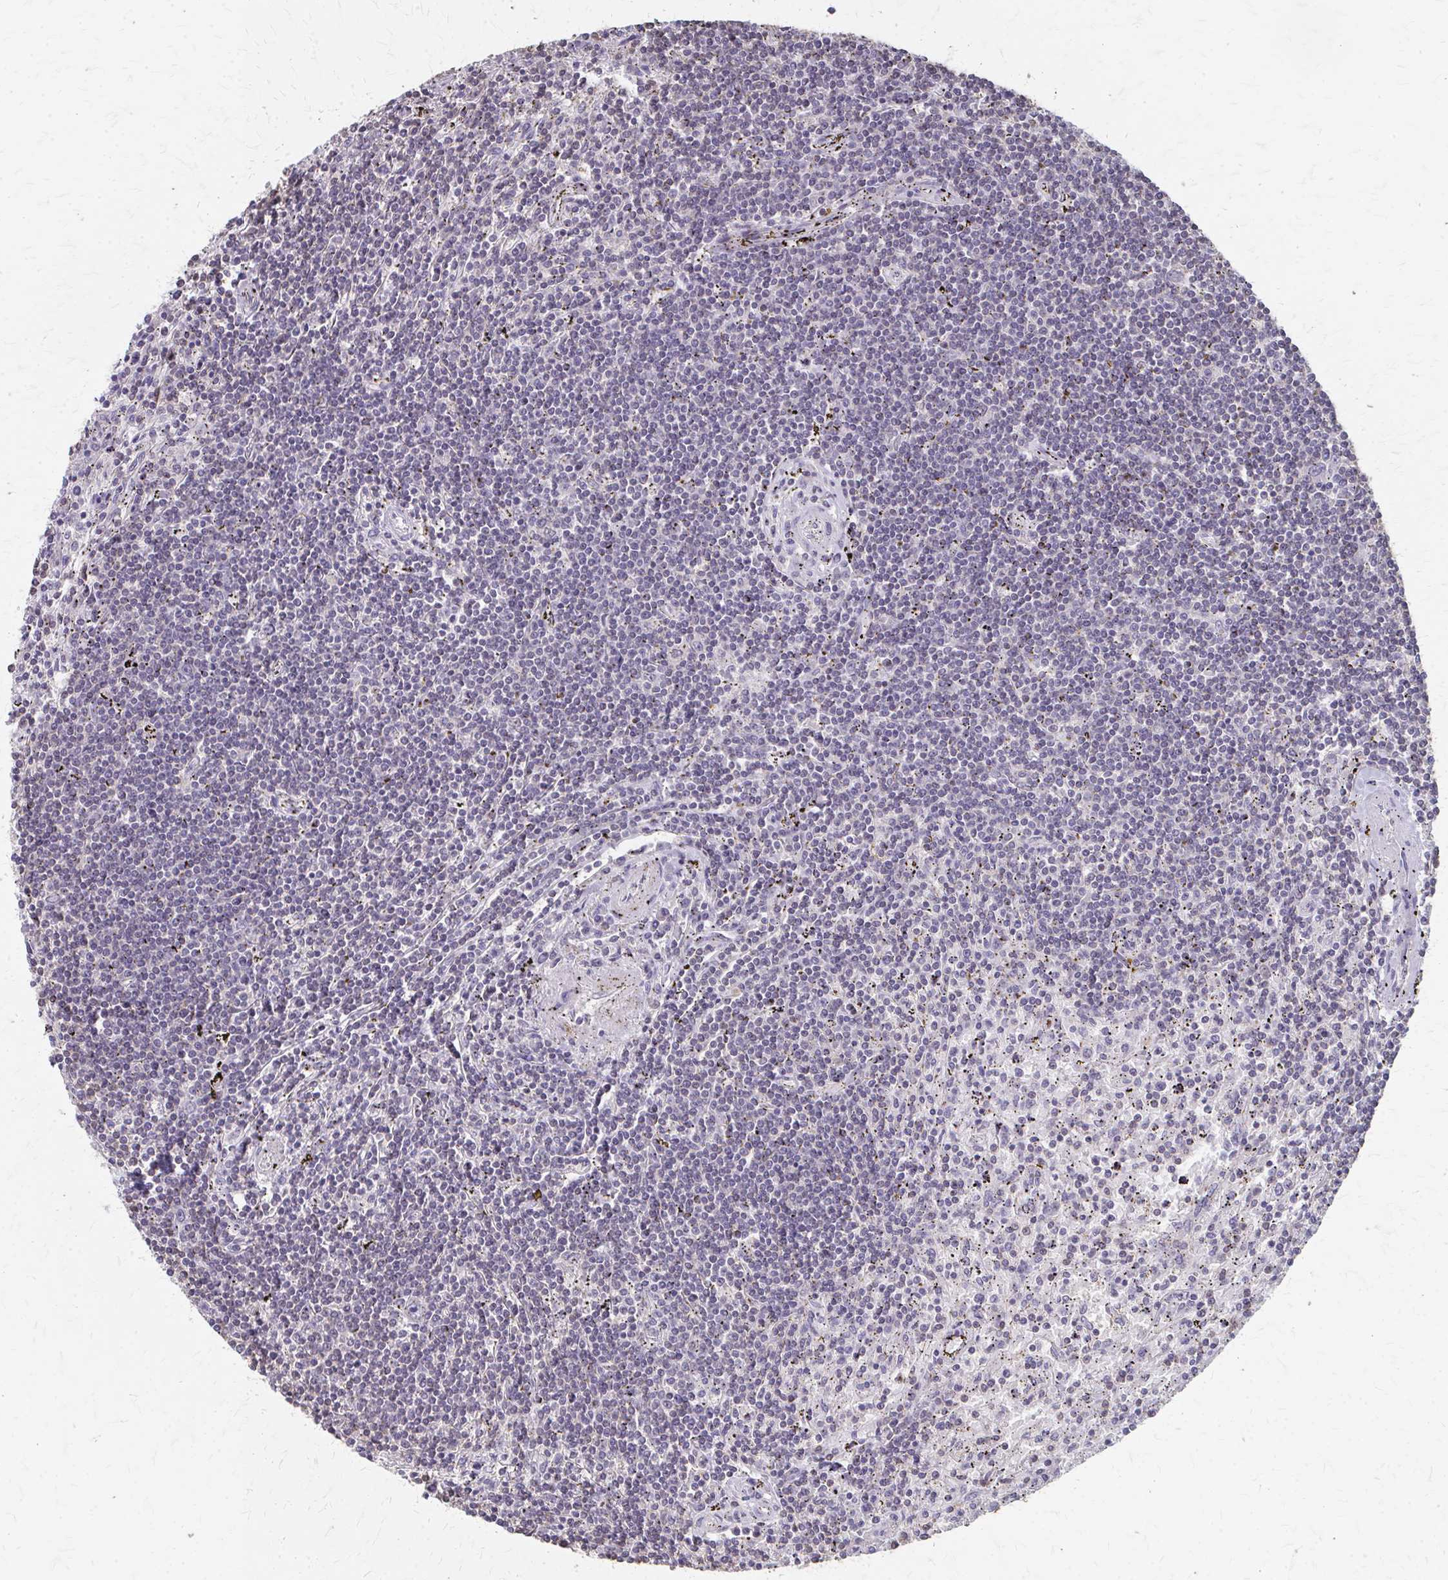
{"staining": {"intensity": "negative", "quantity": "none", "location": "none"}, "tissue": "lymphoma", "cell_type": "Tumor cells", "image_type": "cancer", "snomed": [{"axis": "morphology", "description": "Malignant lymphoma, non-Hodgkin's type, Low grade"}, {"axis": "topography", "description": "Spleen"}], "caption": "A histopathology image of low-grade malignant lymphoma, non-Hodgkin's type stained for a protein demonstrates no brown staining in tumor cells.", "gene": "RABGAP1L", "patient": {"sex": "male", "age": 76}}